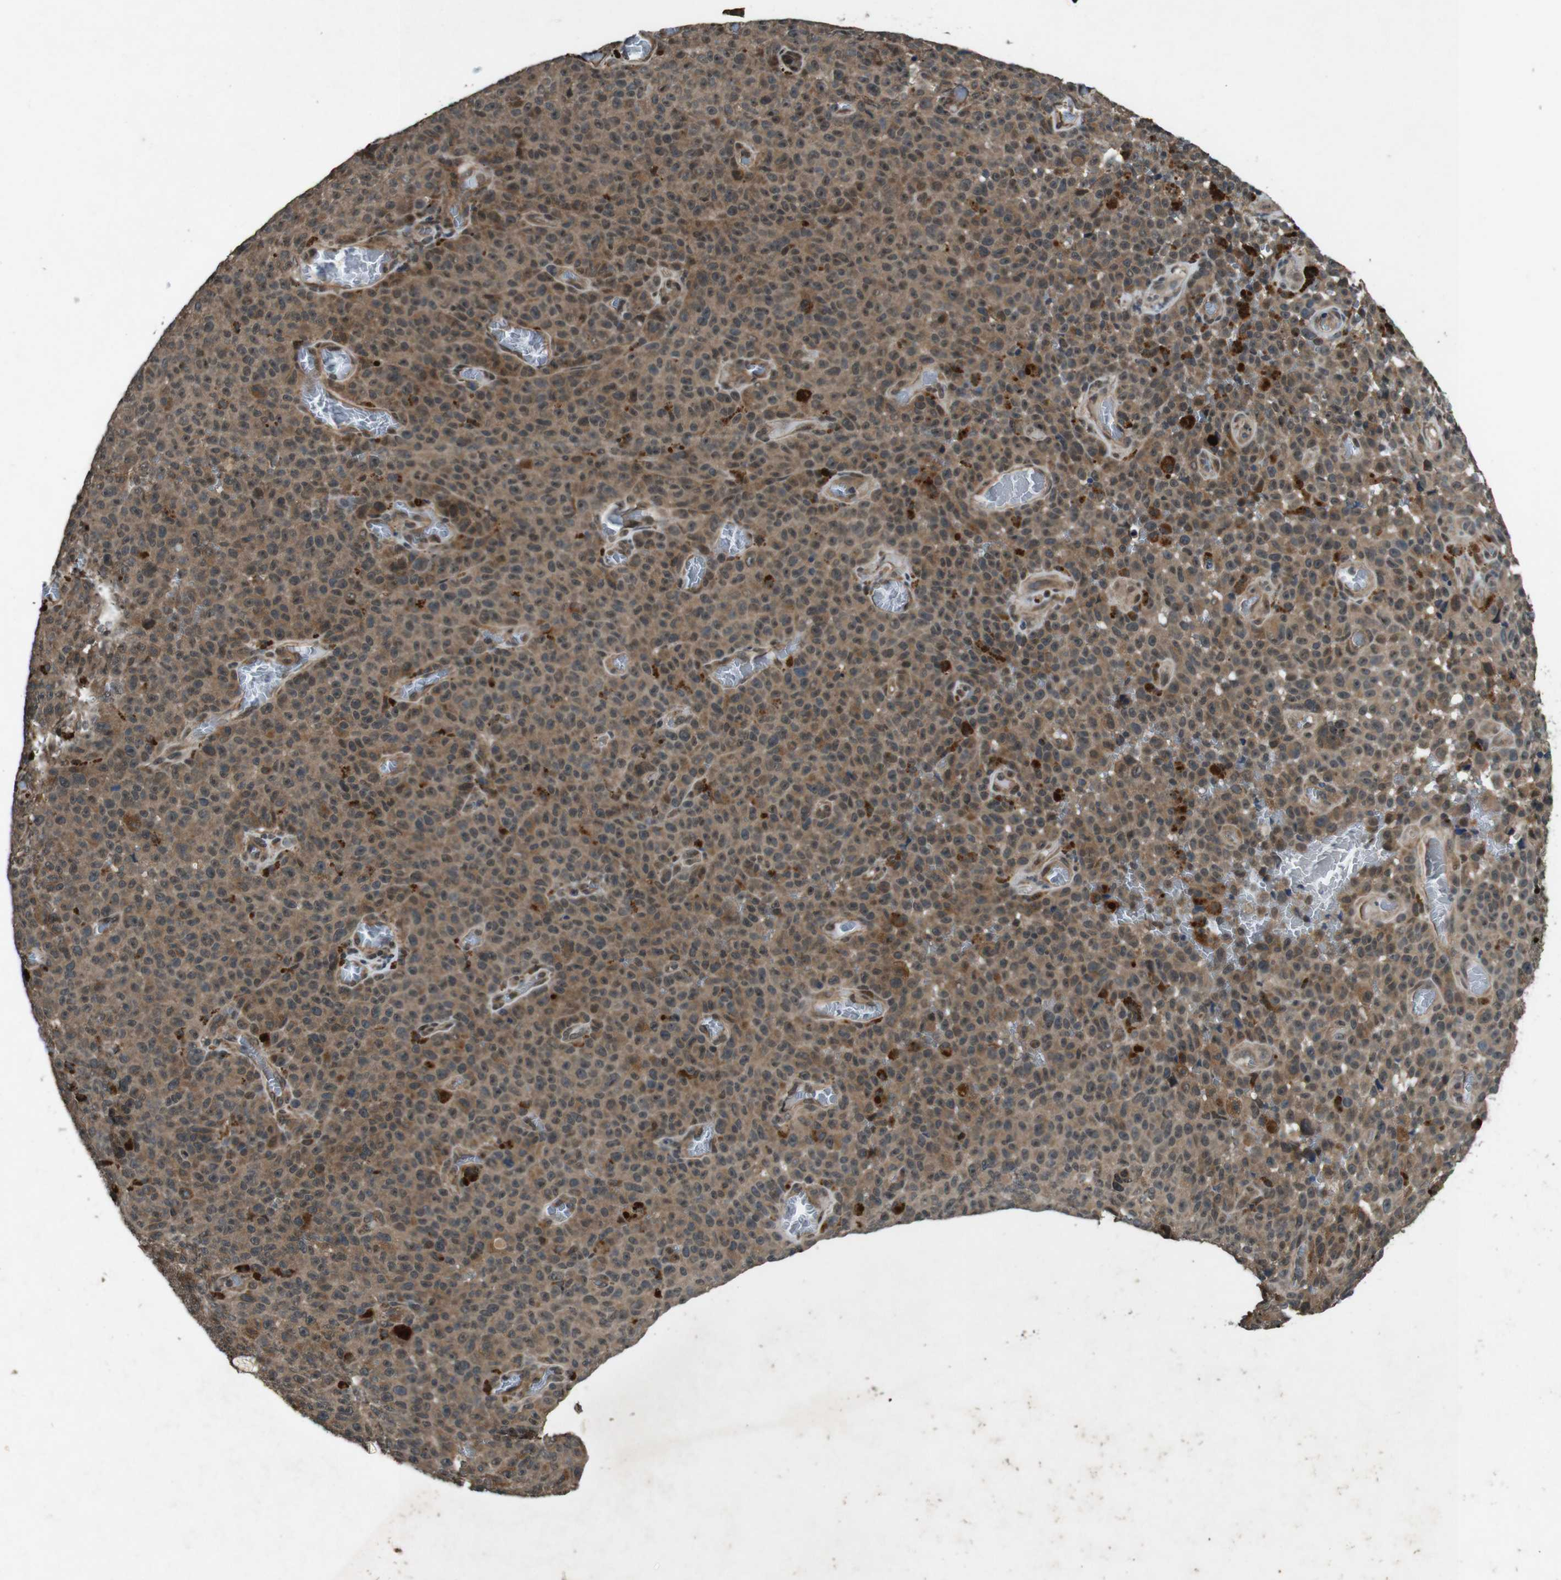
{"staining": {"intensity": "moderate", "quantity": ">75%", "location": "cytoplasmic/membranous"}, "tissue": "melanoma", "cell_type": "Tumor cells", "image_type": "cancer", "snomed": [{"axis": "morphology", "description": "Malignant melanoma, NOS"}, {"axis": "topography", "description": "Skin"}], "caption": "An immunohistochemistry image of neoplastic tissue is shown. Protein staining in brown shows moderate cytoplasmic/membranous positivity in melanoma within tumor cells.", "gene": "SOCS1", "patient": {"sex": "female", "age": 82}}